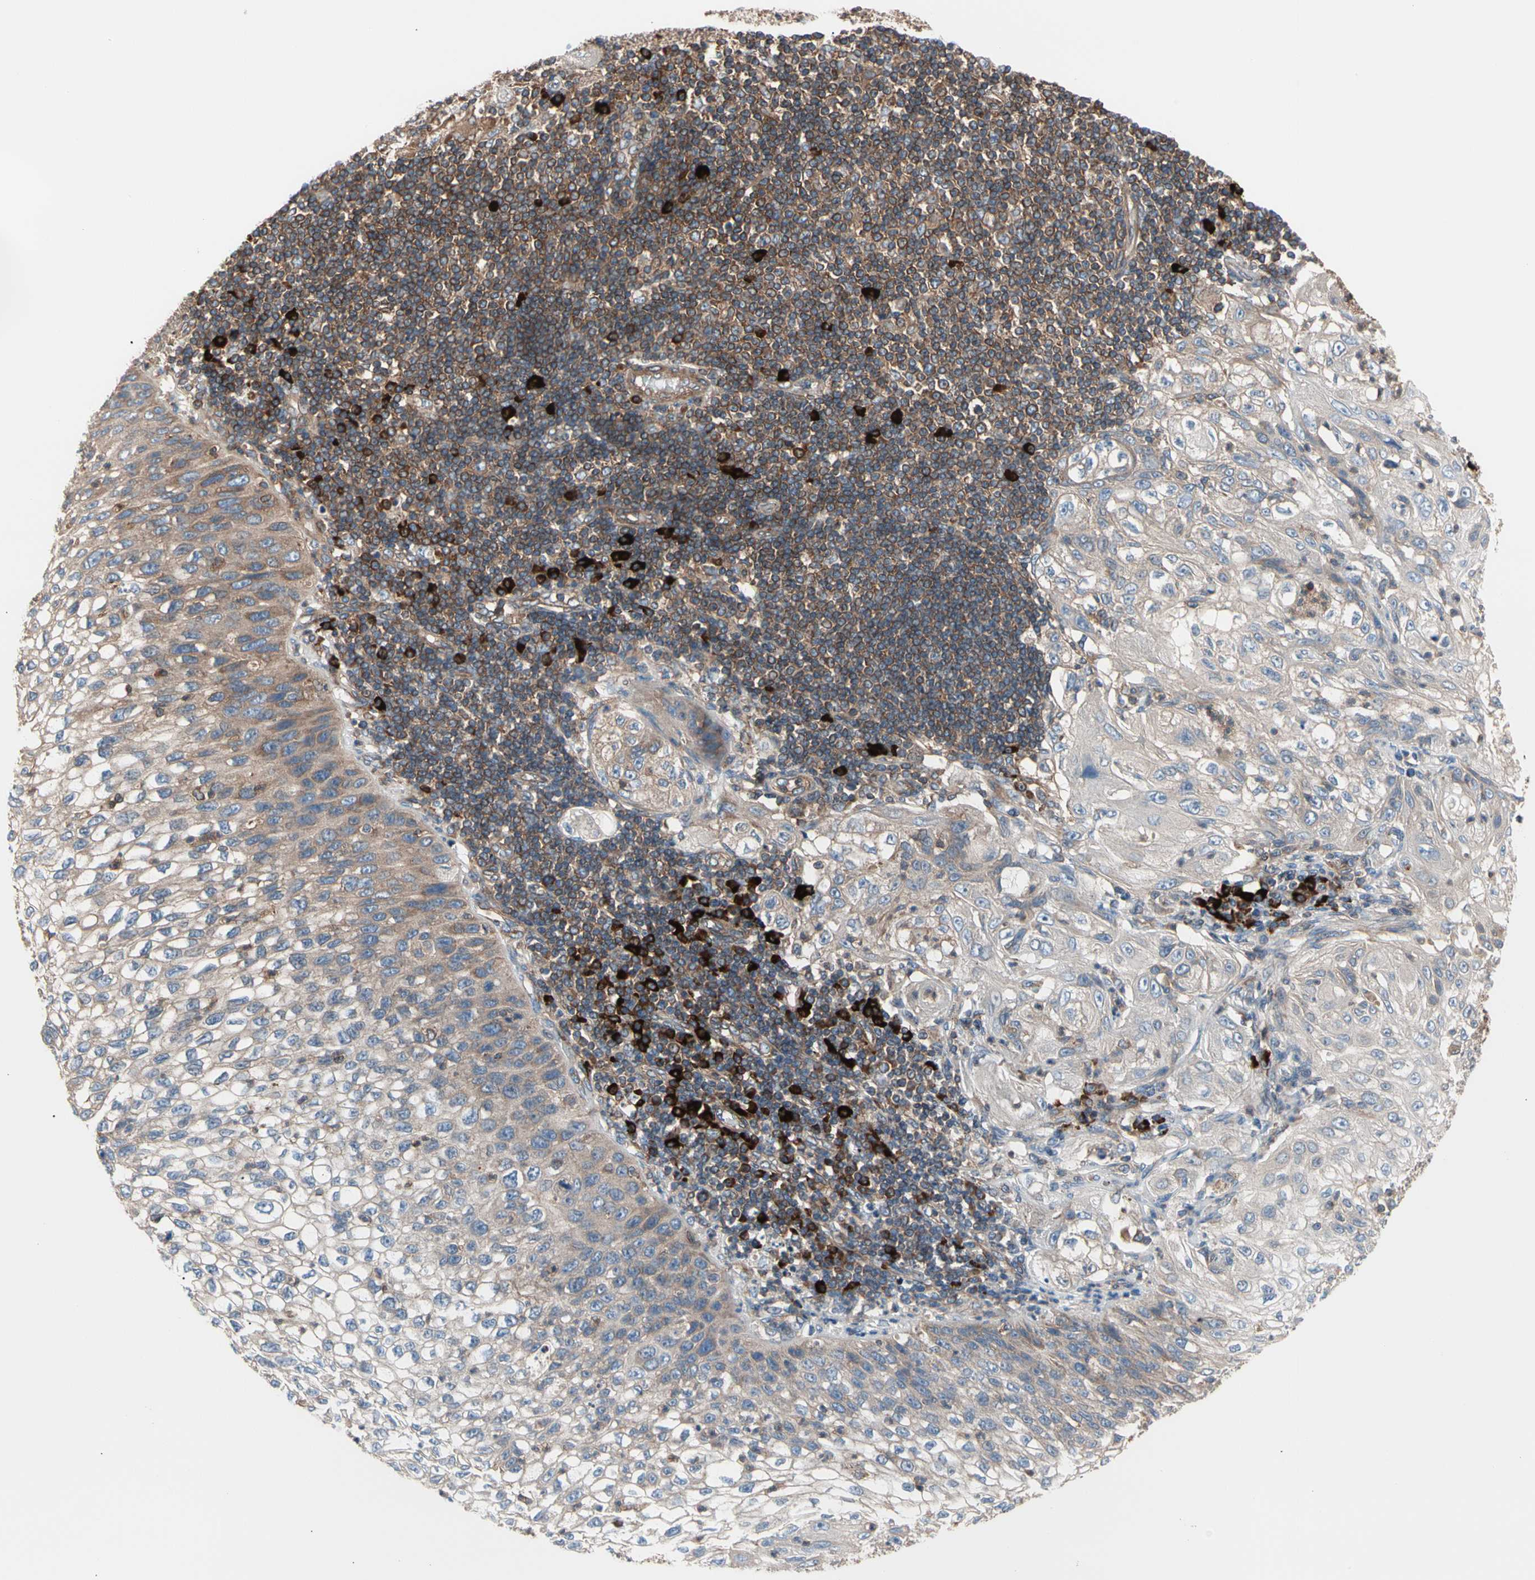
{"staining": {"intensity": "weak", "quantity": "25%-75%", "location": "cytoplasmic/membranous"}, "tissue": "lung cancer", "cell_type": "Tumor cells", "image_type": "cancer", "snomed": [{"axis": "morphology", "description": "Inflammation, NOS"}, {"axis": "morphology", "description": "Squamous cell carcinoma, NOS"}, {"axis": "topography", "description": "Lymph node"}, {"axis": "topography", "description": "Soft tissue"}, {"axis": "topography", "description": "Lung"}], "caption": "Protein expression analysis of lung squamous cell carcinoma shows weak cytoplasmic/membranous expression in about 25%-75% of tumor cells.", "gene": "ROCK1", "patient": {"sex": "male", "age": 66}}